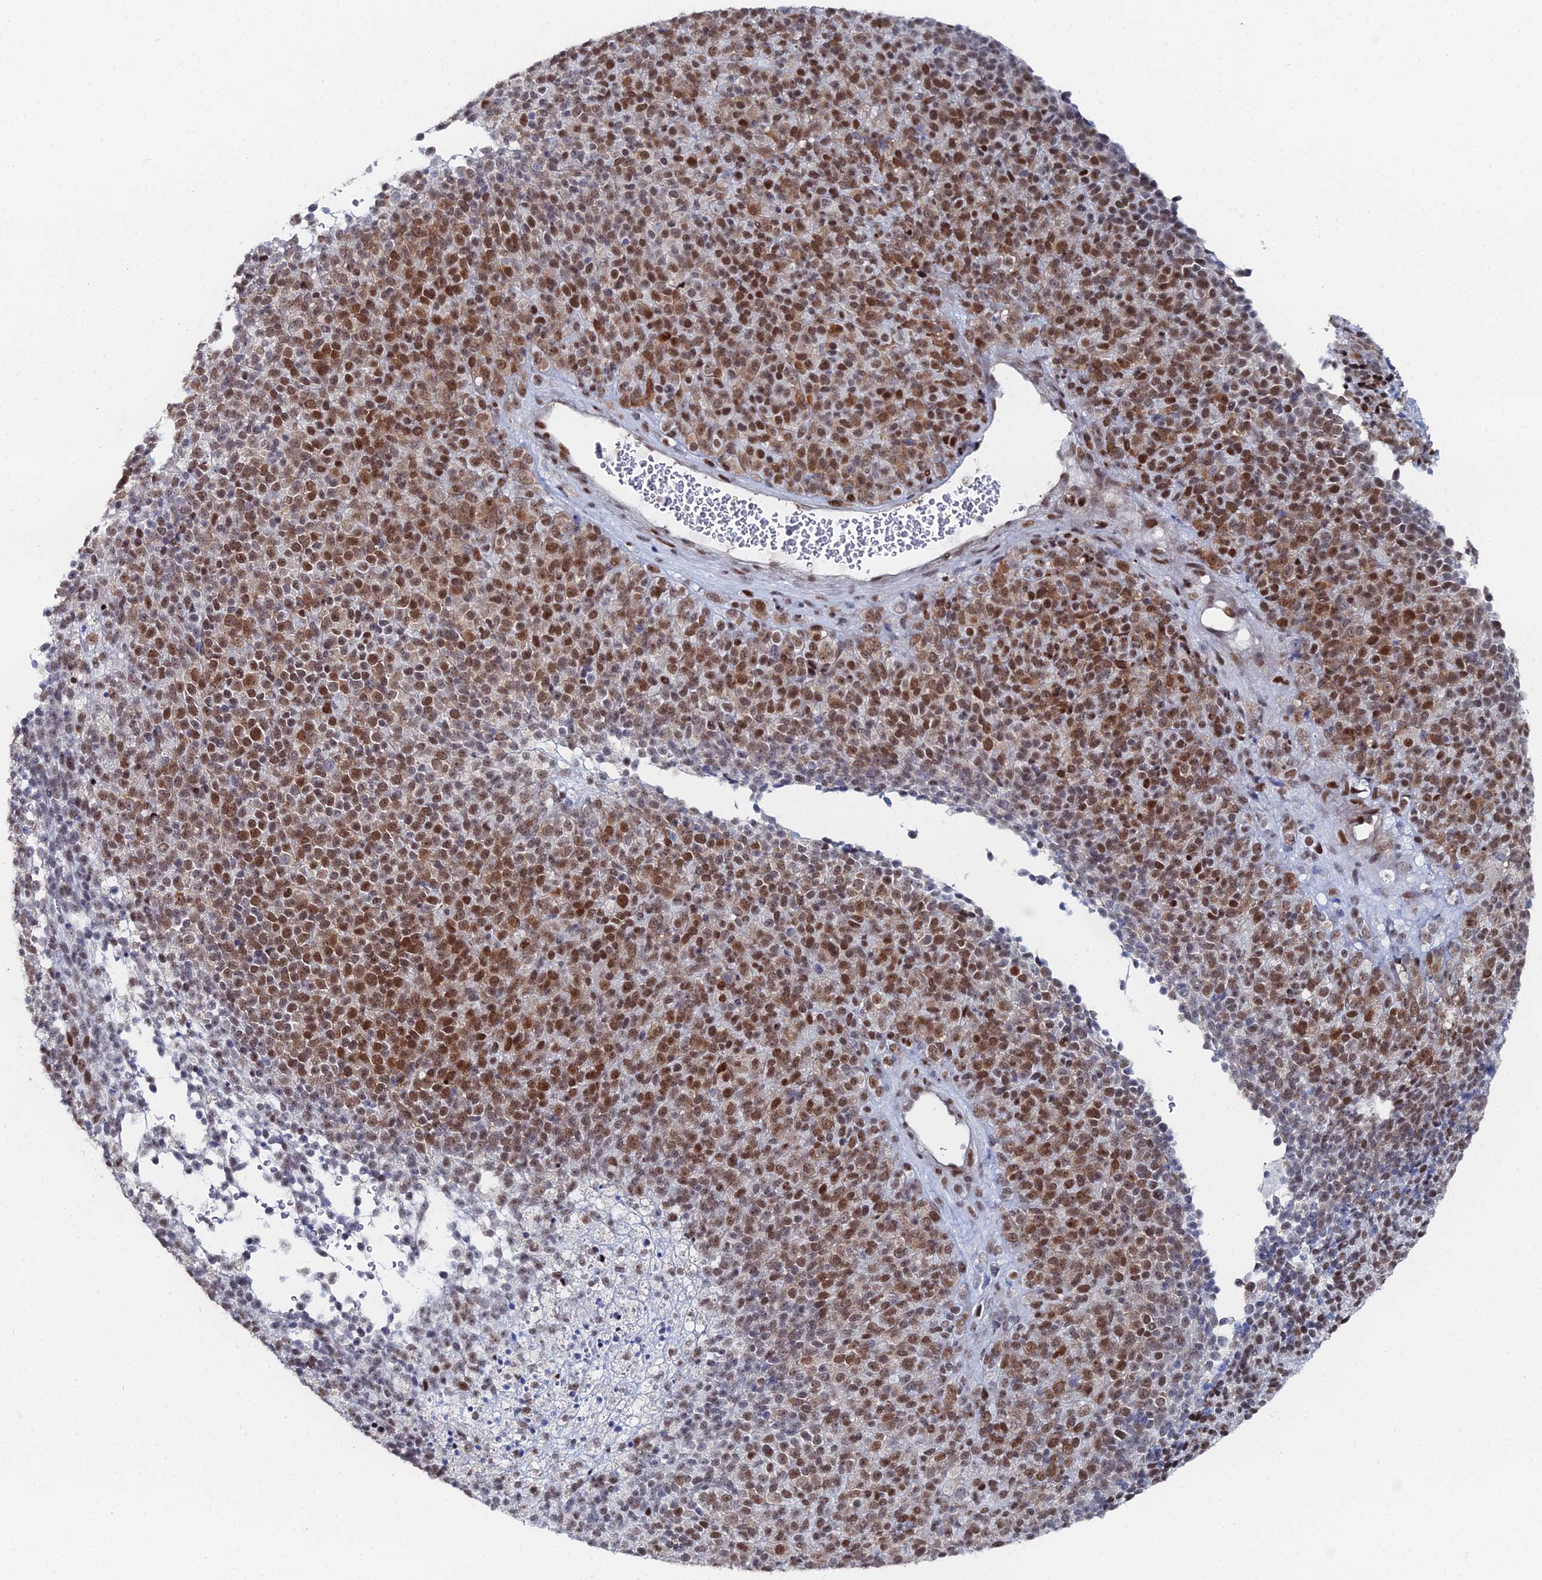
{"staining": {"intensity": "moderate", "quantity": ">75%", "location": "cytoplasmic/membranous,nuclear"}, "tissue": "melanoma", "cell_type": "Tumor cells", "image_type": "cancer", "snomed": [{"axis": "morphology", "description": "Malignant melanoma, Metastatic site"}, {"axis": "topography", "description": "Brain"}], "caption": "Malignant melanoma (metastatic site) stained with immunohistochemistry (IHC) displays moderate cytoplasmic/membranous and nuclear staining in approximately >75% of tumor cells.", "gene": "GSC2", "patient": {"sex": "female", "age": 56}}